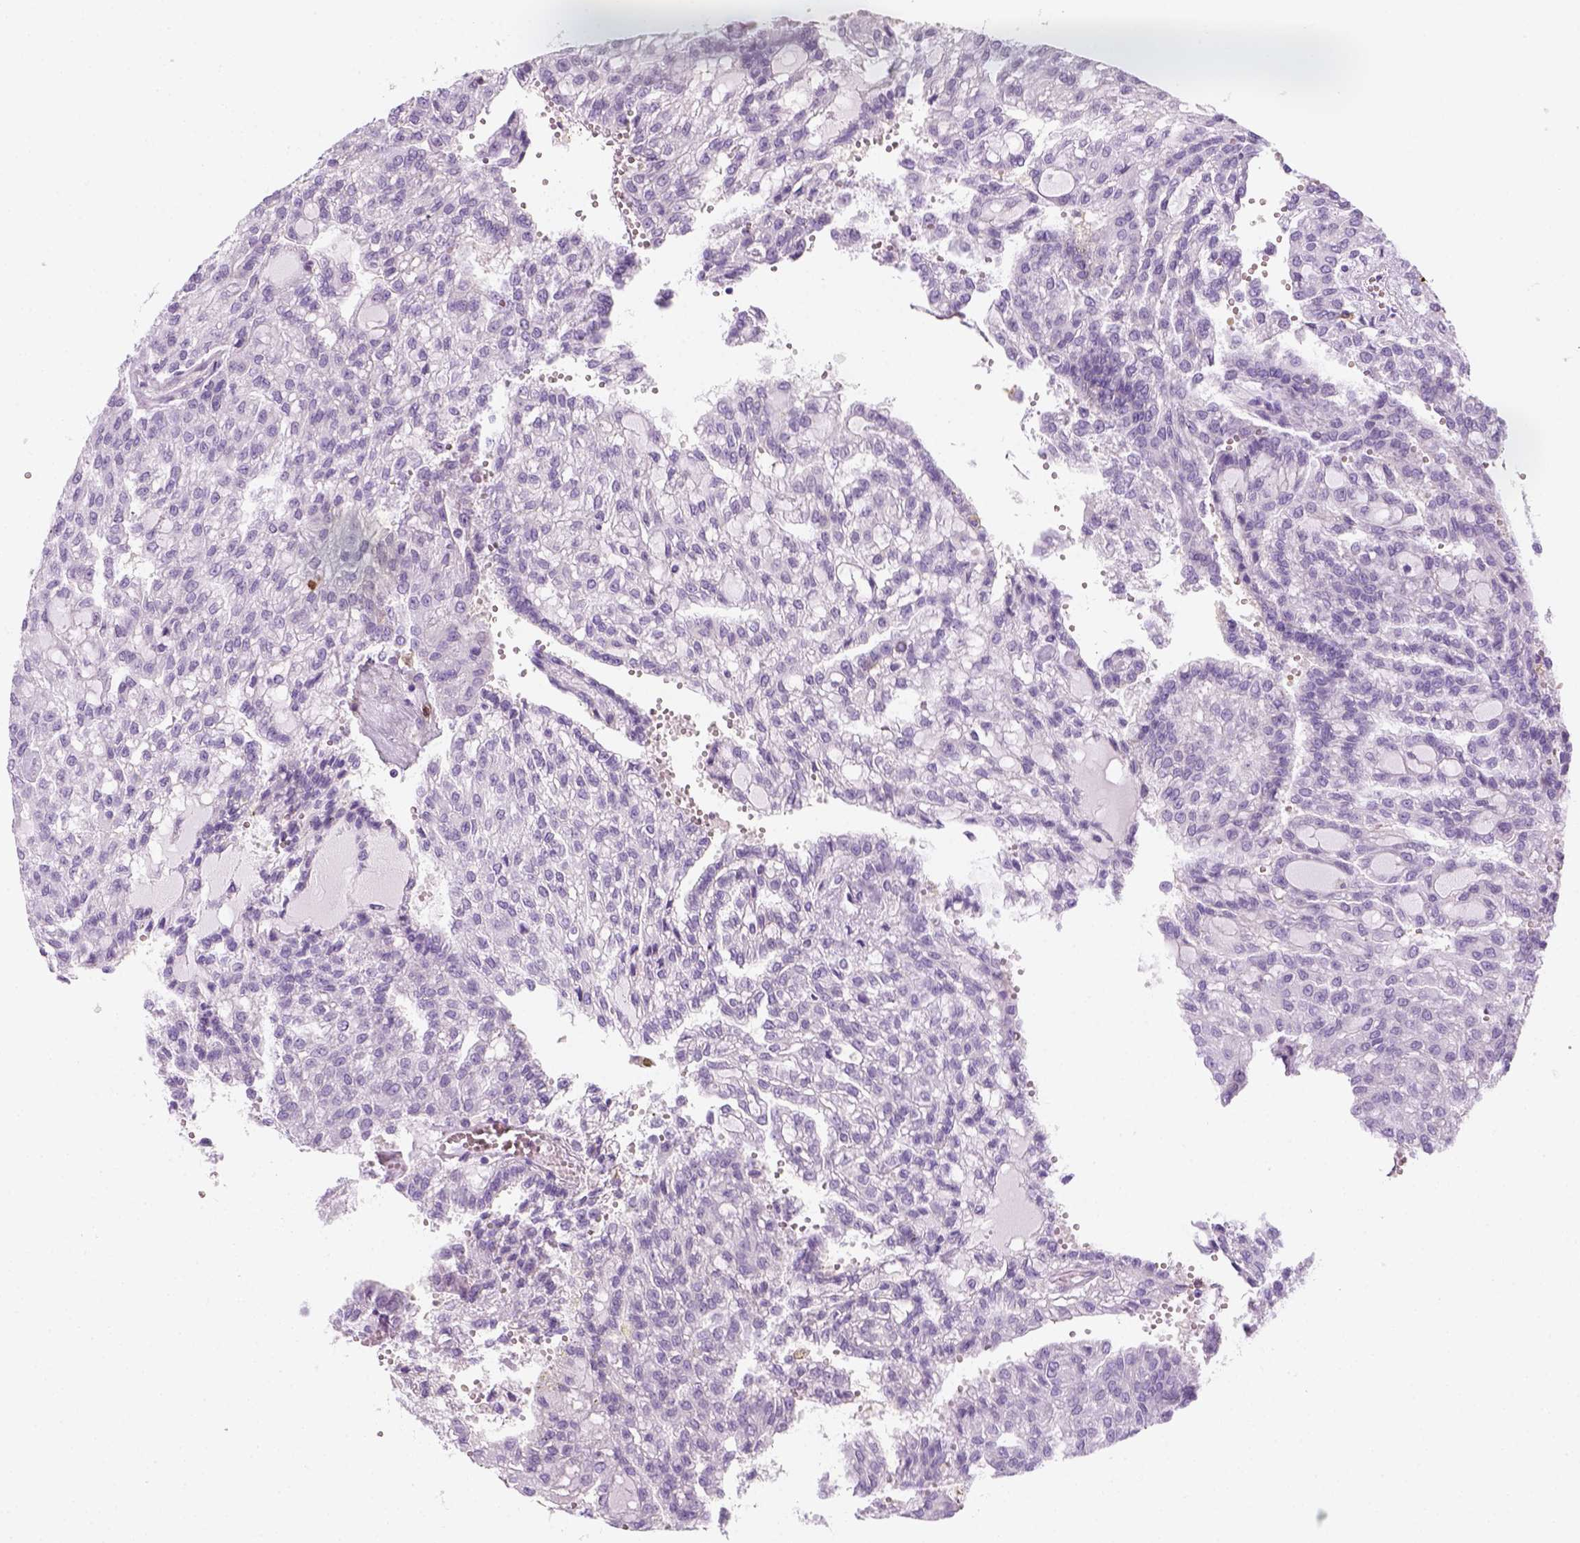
{"staining": {"intensity": "negative", "quantity": "none", "location": "none"}, "tissue": "renal cancer", "cell_type": "Tumor cells", "image_type": "cancer", "snomed": [{"axis": "morphology", "description": "Adenocarcinoma, NOS"}, {"axis": "topography", "description": "Kidney"}], "caption": "Adenocarcinoma (renal) was stained to show a protein in brown. There is no significant expression in tumor cells. (DAB (3,3'-diaminobenzidine) immunohistochemistry with hematoxylin counter stain).", "gene": "AQP3", "patient": {"sex": "male", "age": 63}}